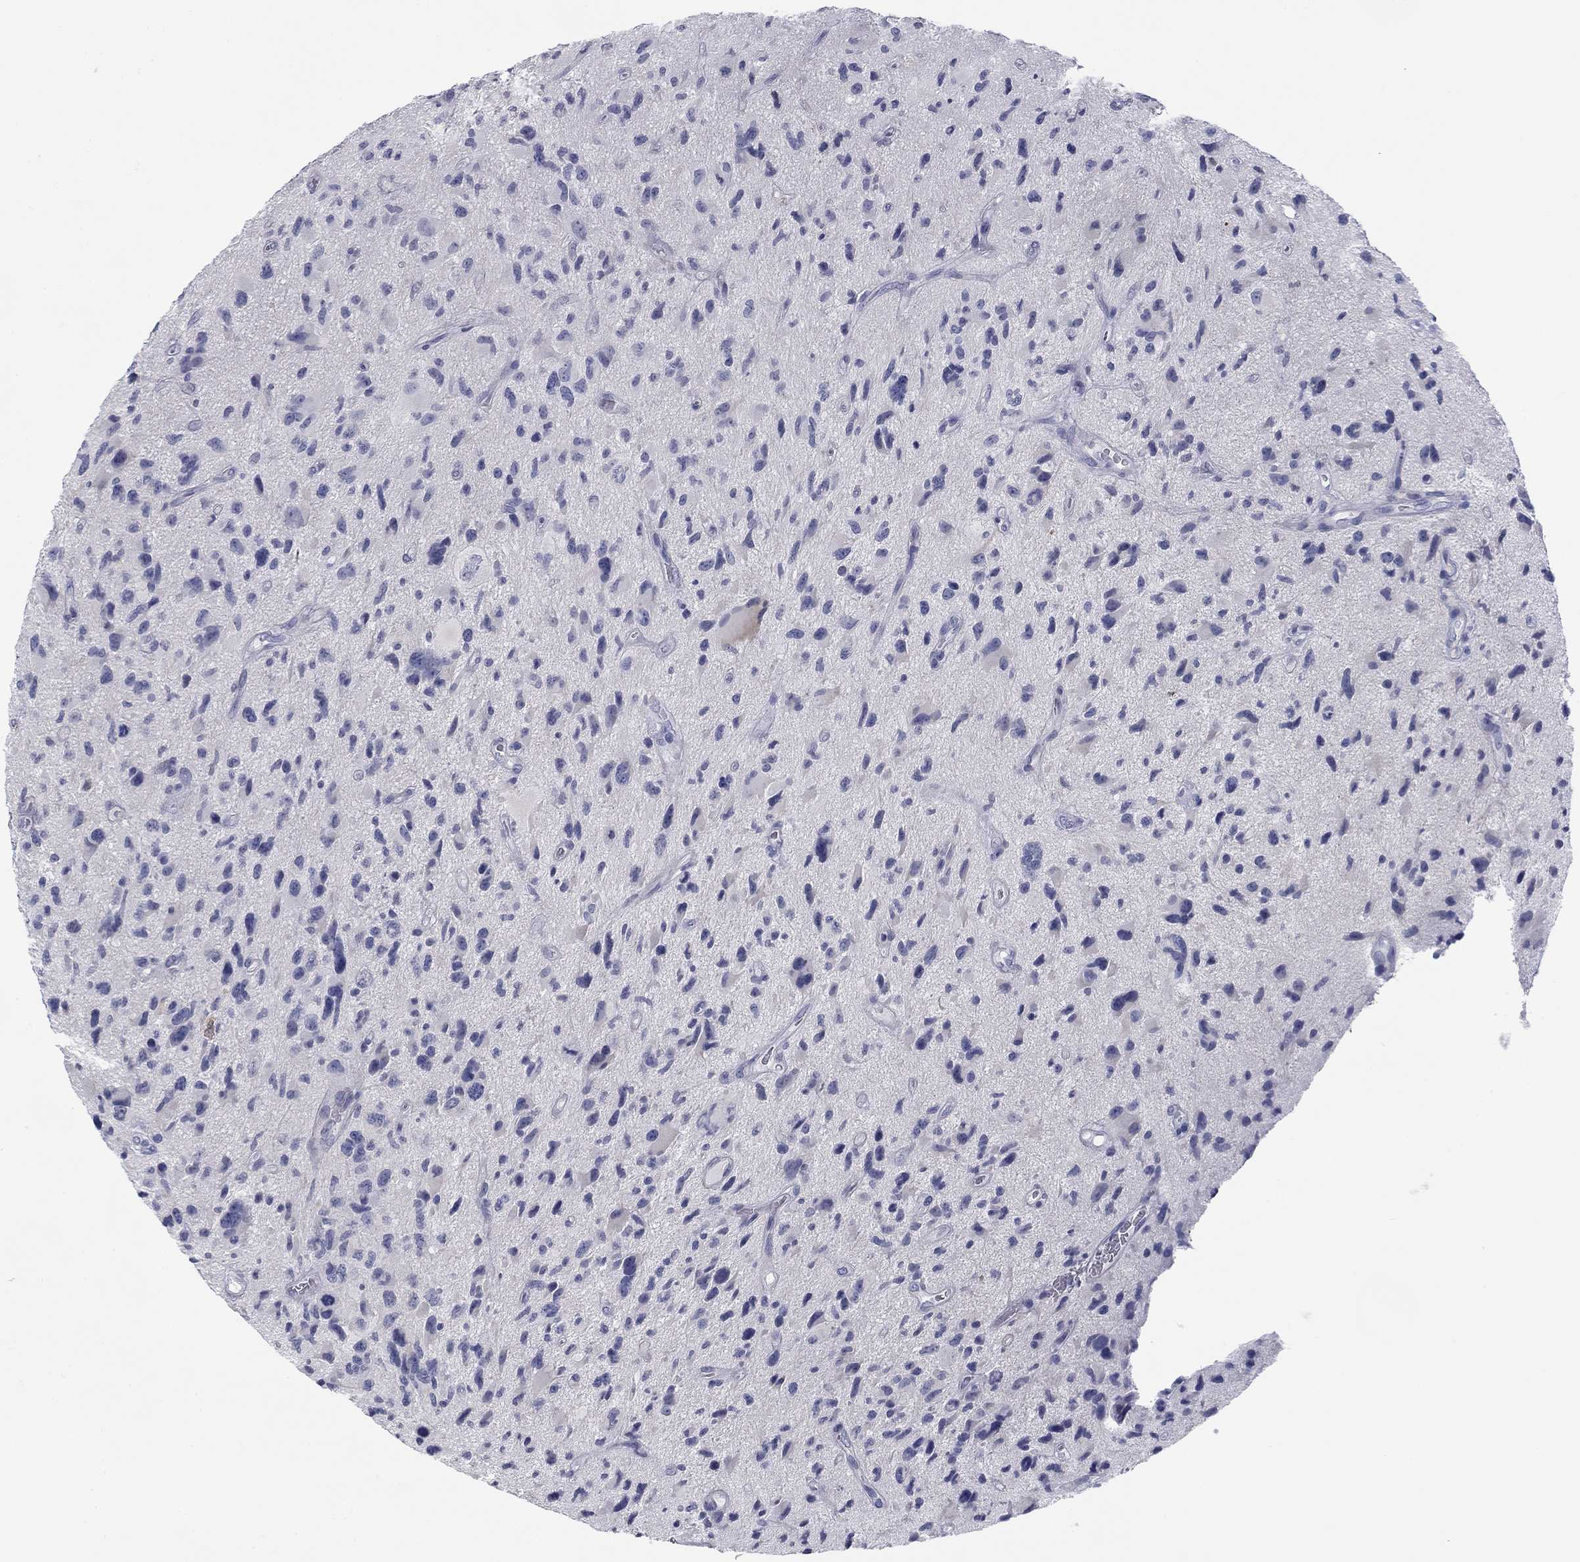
{"staining": {"intensity": "negative", "quantity": "none", "location": "none"}, "tissue": "glioma", "cell_type": "Tumor cells", "image_type": "cancer", "snomed": [{"axis": "morphology", "description": "Glioma, malignant, NOS"}, {"axis": "morphology", "description": "Glioma, malignant, High grade"}, {"axis": "topography", "description": "Brain"}], "caption": "A micrograph of human glioma is negative for staining in tumor cells.", "gene": "CALB1", "patient": {"sex": "female", "age": 71}}